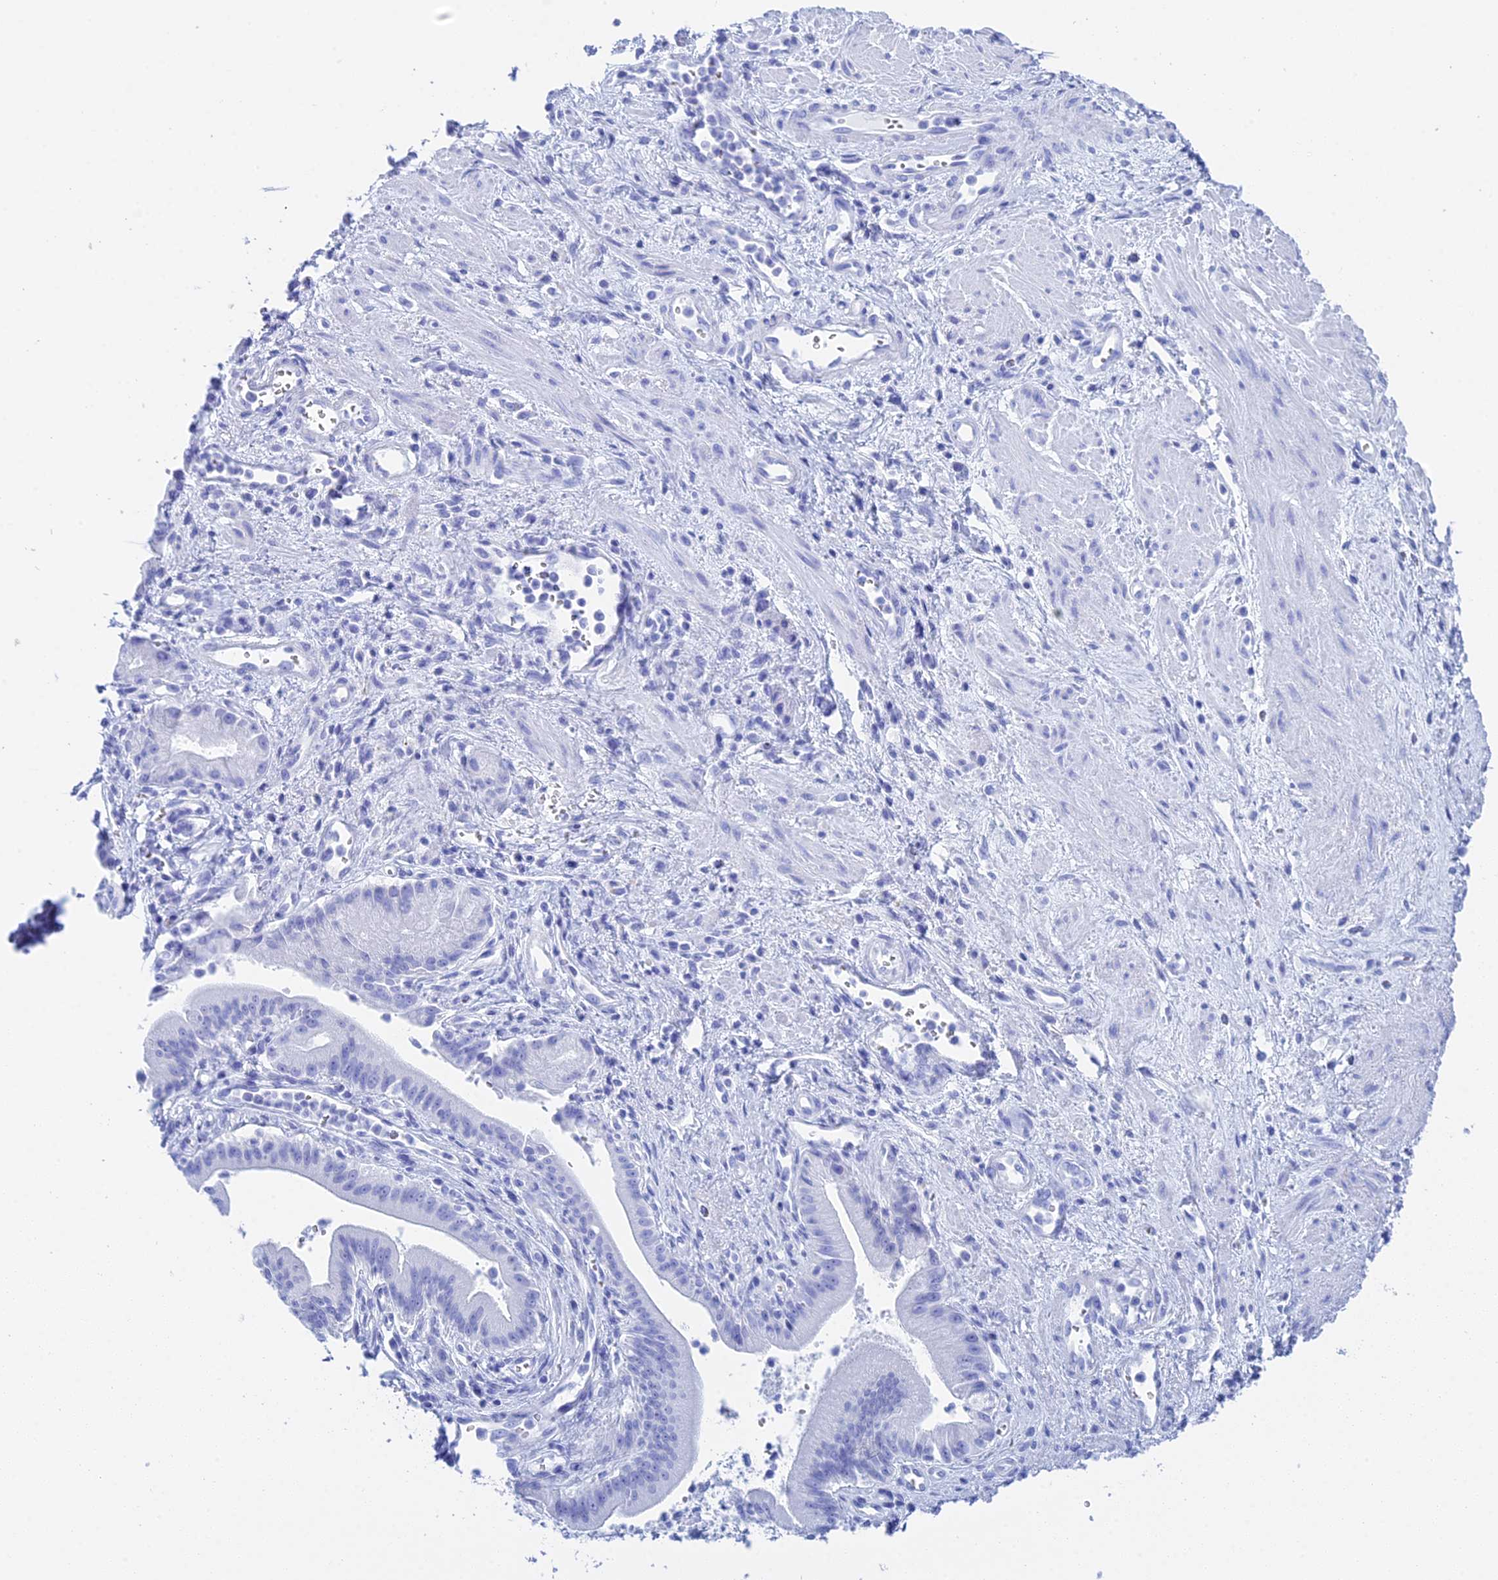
{"staining": {"intensity": "negative", "quantity": "none", "location": "none"}, "tissue": "pancreatic cancer", "cell_type": "Tumor cells", "image_type": "cancer", "snomed": [{"axis": "morphology", "description": "Adenocarcinoma, NOS"}, {"axis": "topography", "description": "Pancreas"}], "caption": "An immunohistochemistry (IHC) histopathology image of pancreatic cancer is shown. There is no staining in tumor cells of pancreatic cancer.", "gene": "TEX101", "patient": {"sex": "male", "age": 78}}